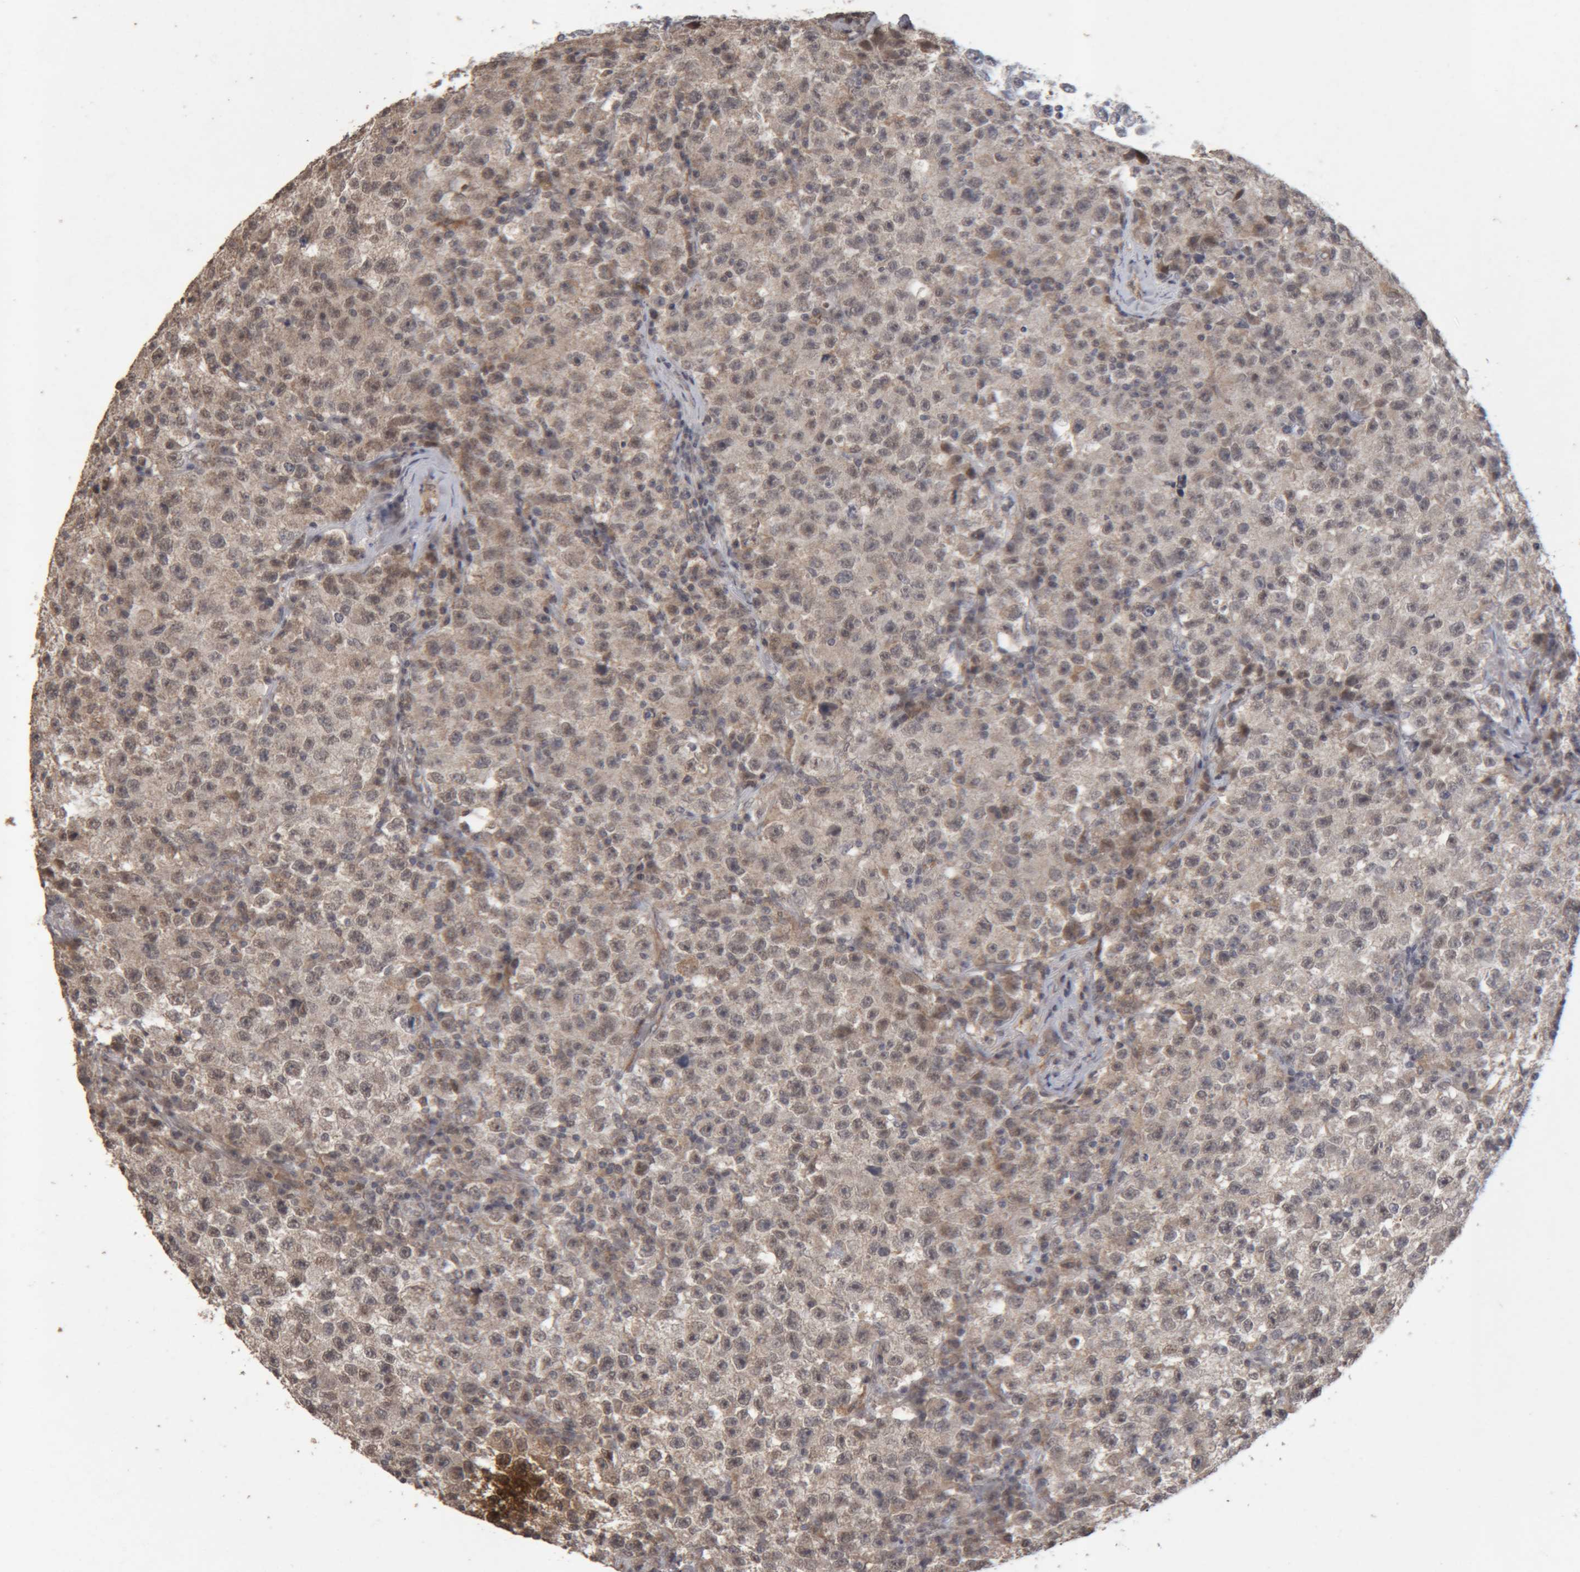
{"staining": {"intensity": "weak", "quantity": "25%-75%", "location": "cytoplasmic/membranous"}, "tissue": "testis cancer", "cell_type": "Tumor cells", "image_type": "cancer", "snomed": [{"axis": "morphology", "description": "Seminoma, NOS"}, {"axis": "topography", "description": "Testis"}], "caption": "Immunohistochemistry of testis cancer (seminoma) demonstrates low levels of weak cytoplasmic/membranous expression in about 25%-75% of tumor cells.", "gene": "MEP1A", "patient": {"sex": "male", "age": 22}}